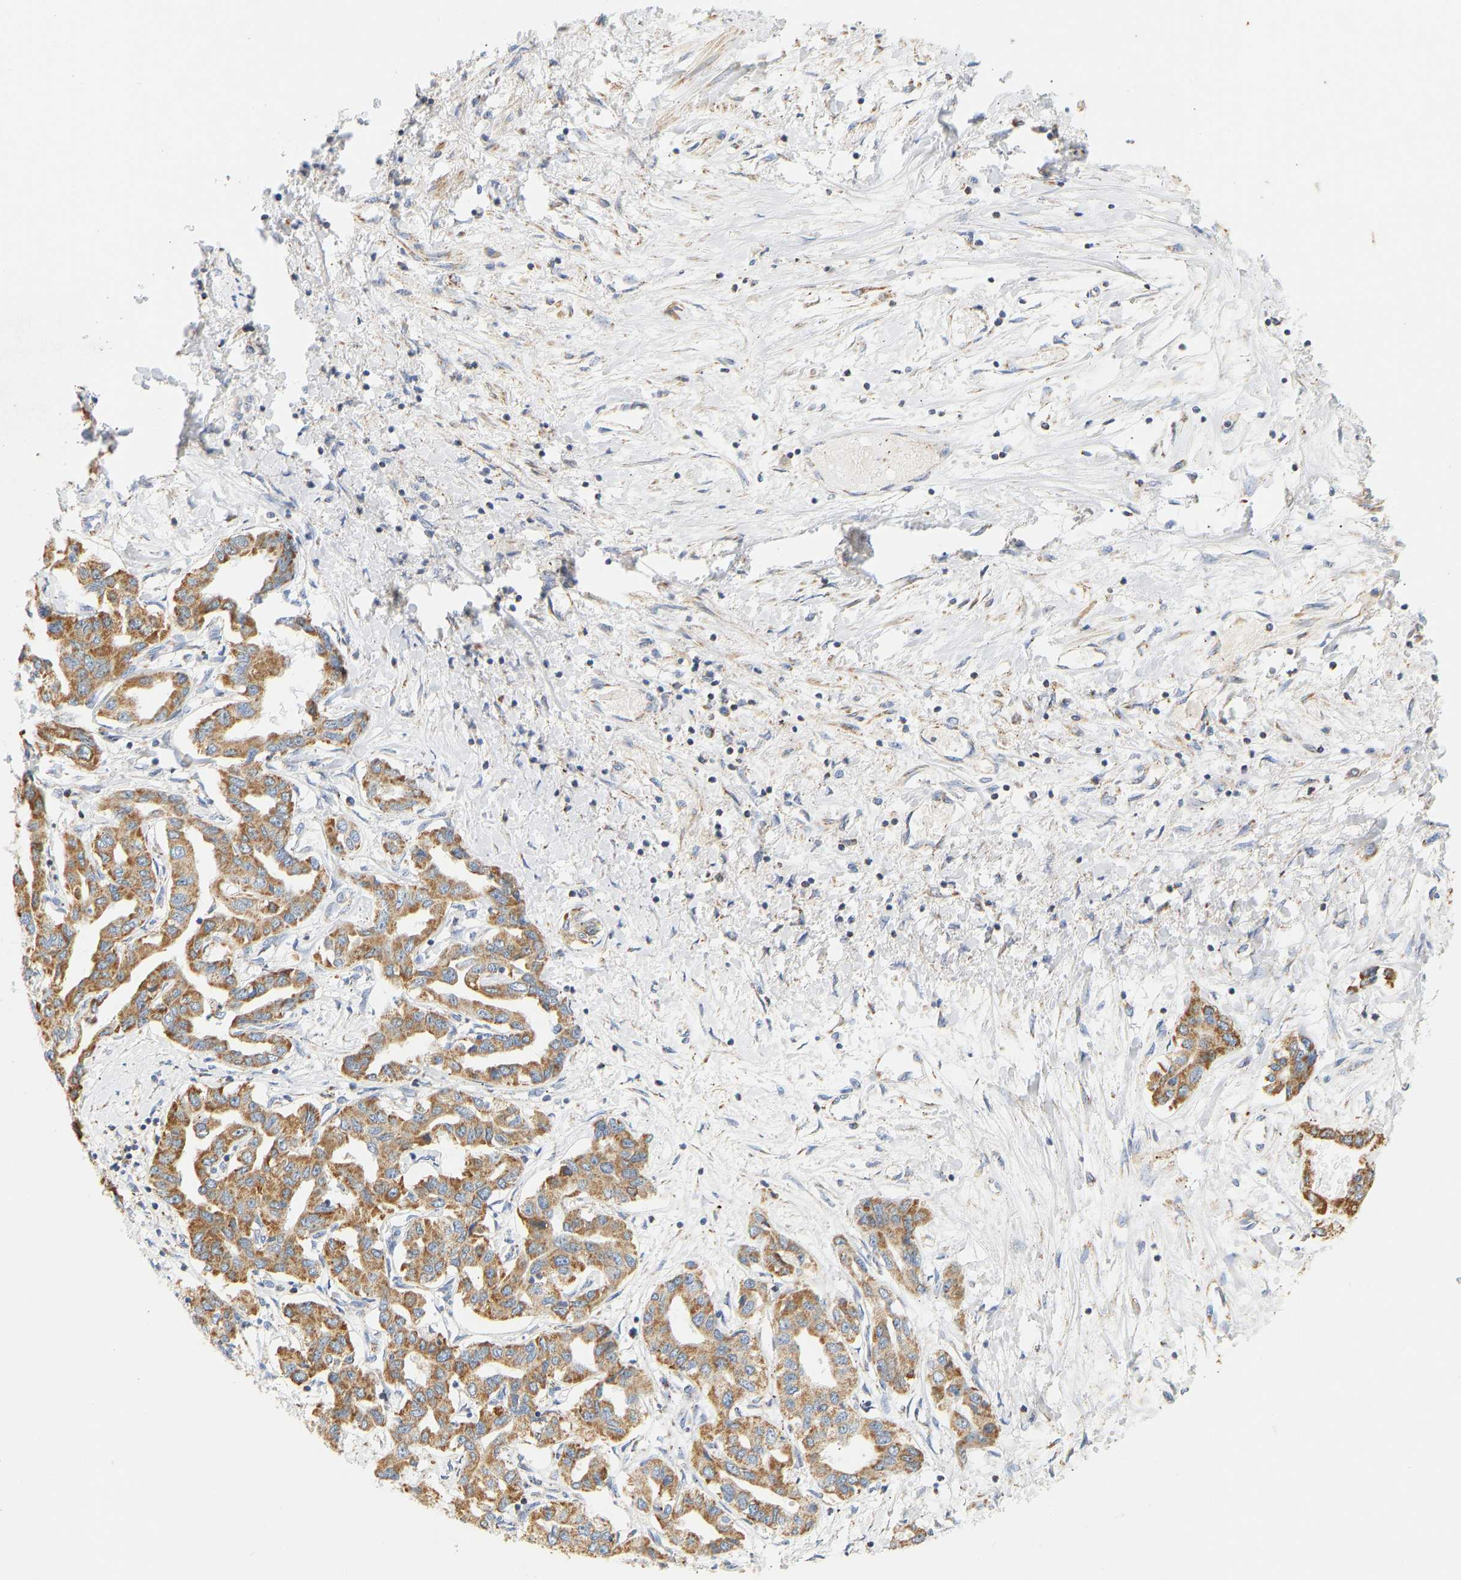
{"staining": {"intensity": "moderate", "quantity": ">75%", "location": "cytoplasmic/membranous"}, "tissue": "liver cancer", "cell_type": "Tumor cells", "image_type": "cancer", "snomed": [{"axis": "morphology", "description": "Cholangiocarcinoma"}, {"axis": "topography", "description": "Liver"}], "caption": "A histopathology image of human cholangiocarcinoma (liver) stained for a protein shows moderate cytoplasmic/membranous brown staining in tumor cells. The protein is shown in brown color, while the nuclei are stained blue.", "gene": "GRPEL2", "patient": {"sex": "male", "age": 59}}